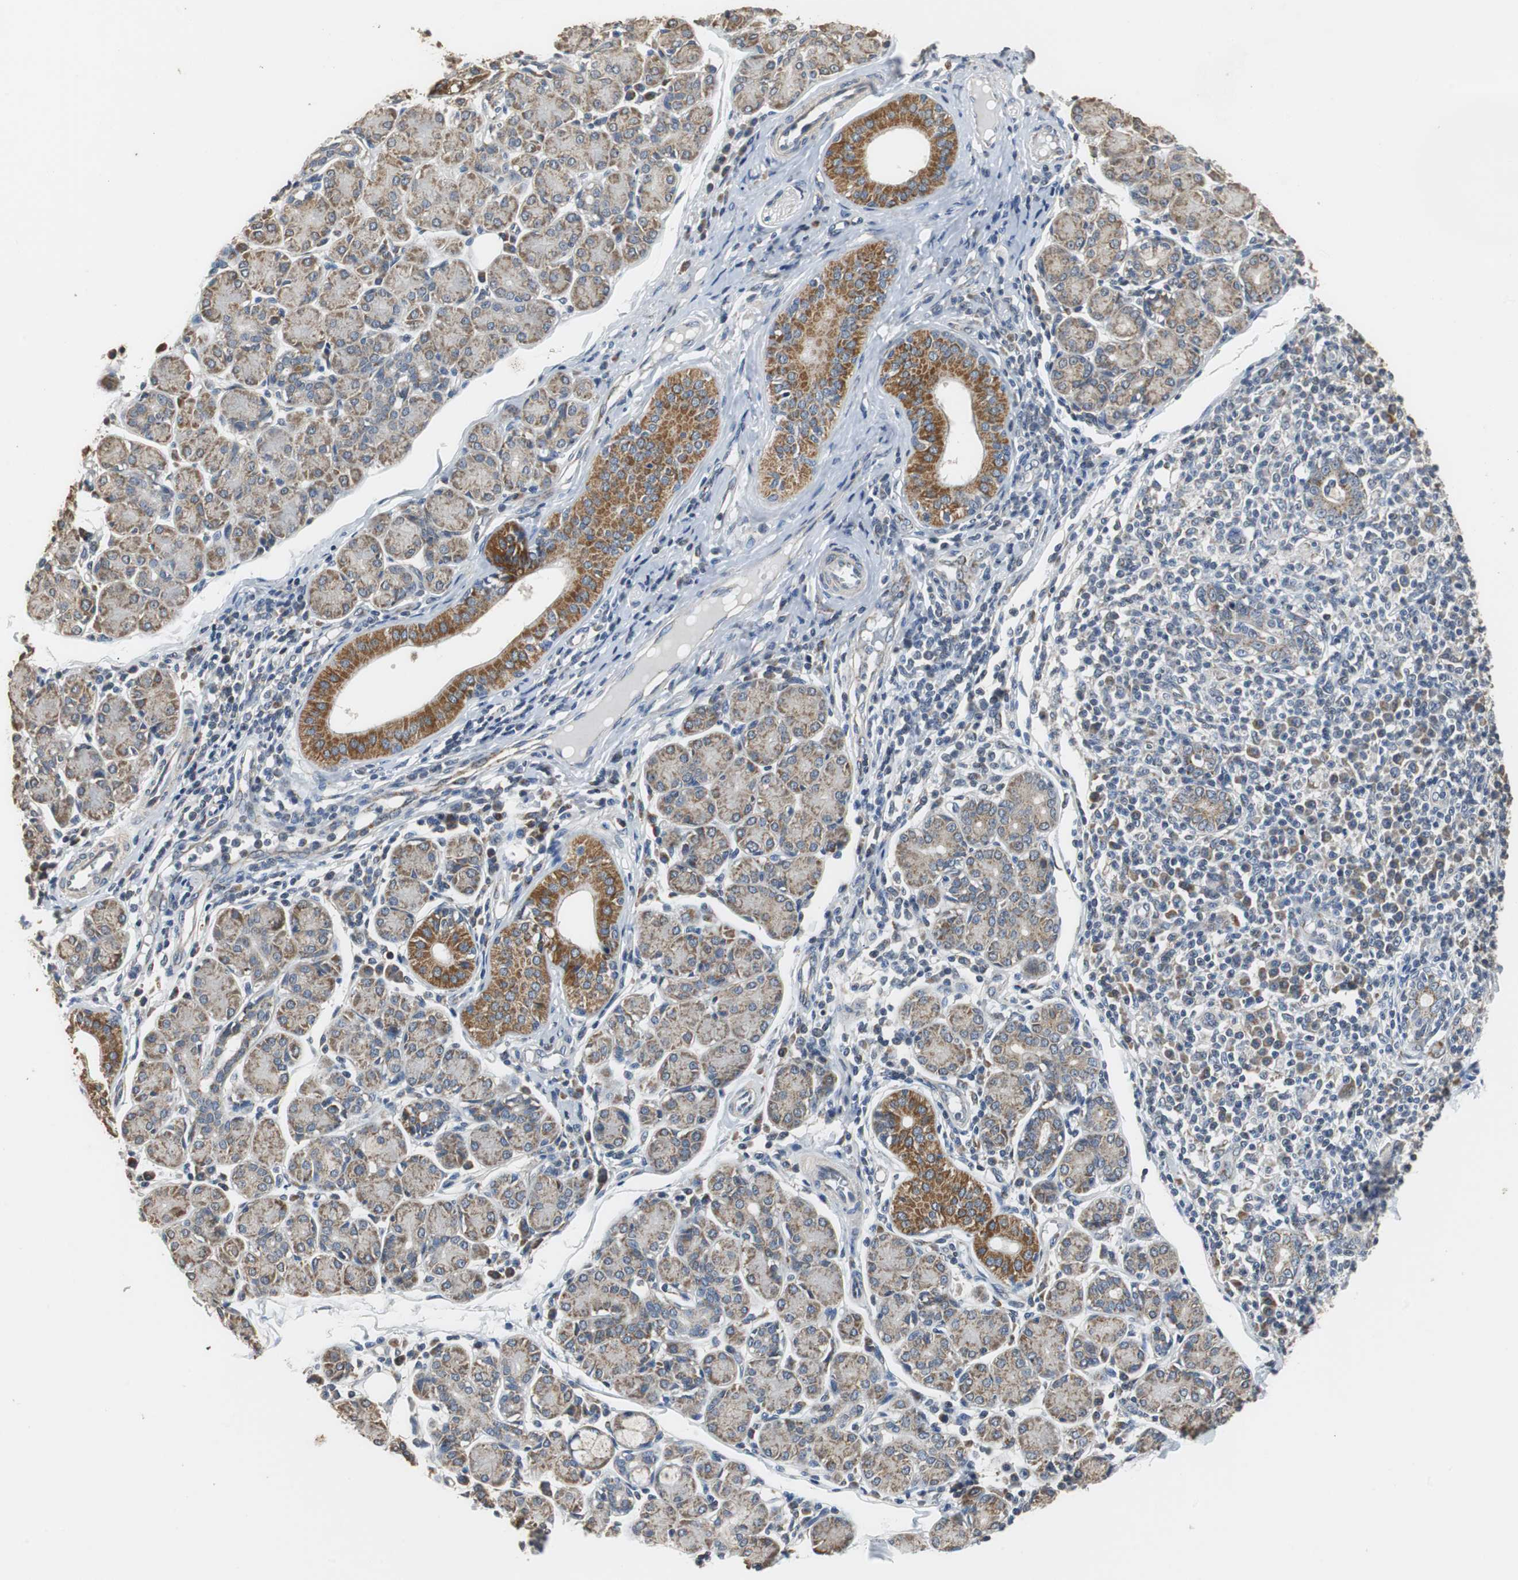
{"staining": {"intensity": "weak", "quantity": ">75%", "location": "cytoplasmic/membranous"}, "tissue": "salivary gland", "cell_type": "Glandular cells", "image_type": "normal", "snomed": [{"axis": "morphology", "description": "Normal tissue, NOS"}, {"axis": "morphology", "description": "Inflammation, NOS"}, {"axis": "topography", "description": "Lymph node"}, {"axis": "topography", "description": "Salivary gland"}], "caption": "Immunohistochemistry staining of normal salivary gland, which demonstrates low levels of weak cytoplasmic/membranous staining in approximately >75% of glandular cells indicating weak cytoplasmic/membranous protein expression. The staining was performed using DAB (3,3'-diaminobenzidine) (brown) for protein detection and nuclei were counterstained in hematoxylin (blue).", "gene": "HMGCL", "patient": {"sex": "male", "age": 3}}